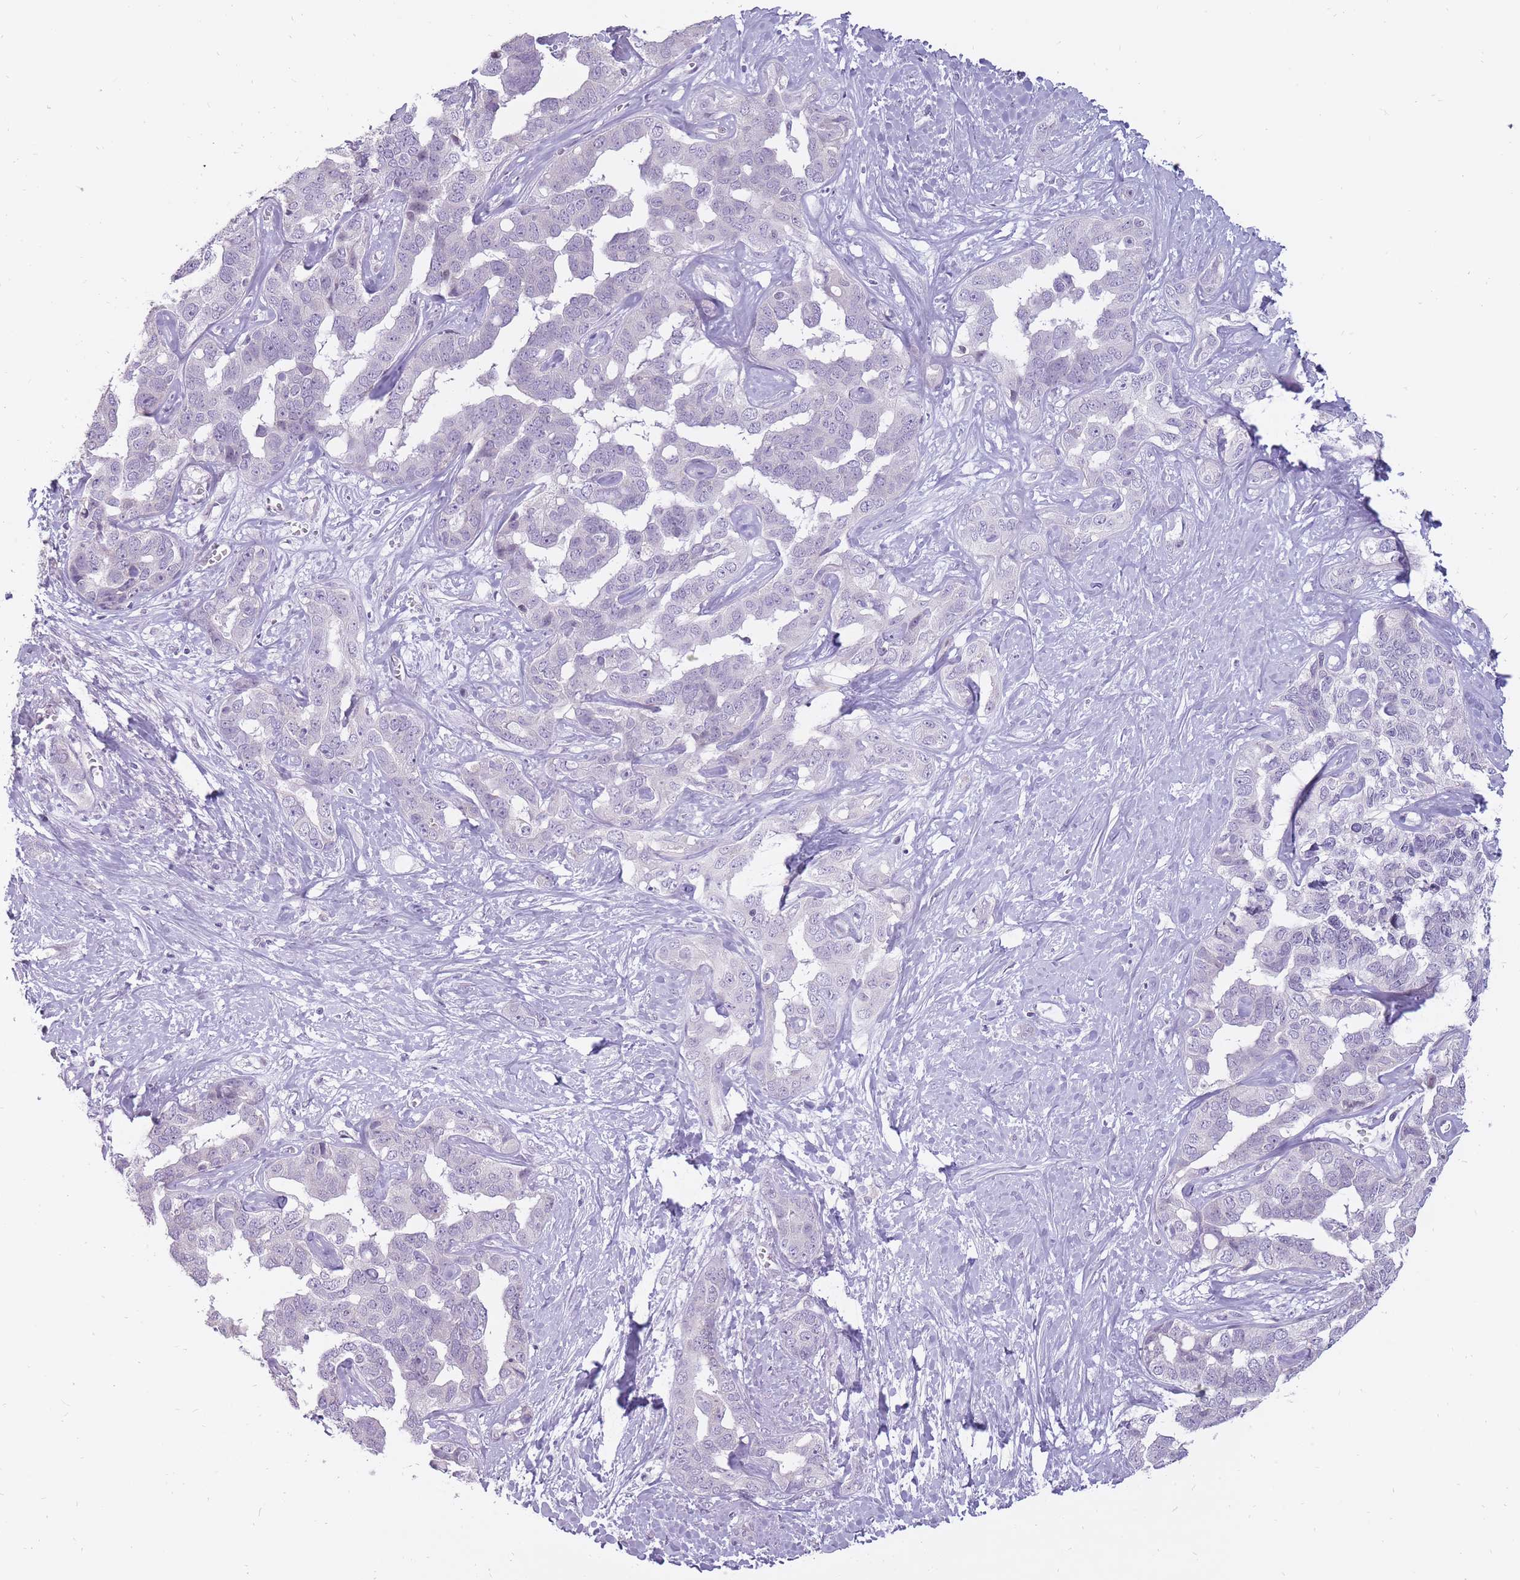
{"staining": {"intensity": "negative", "quantity": "none", "location": "none"}, "tissue": "liver cancer", "cell_type": "Tumor cells", "image_type": "cancer", "snomed": [{"axis": "morphology", "description": "Cholangiocarcinoma"}, {"axis": "topography", "description": "Liver"}], "caption": "Histopathology image shows no significant protein expression in tumor cells of liver cancer.", "gene": "POMZP3", "patient": {"sex": "male", "age": 59}}